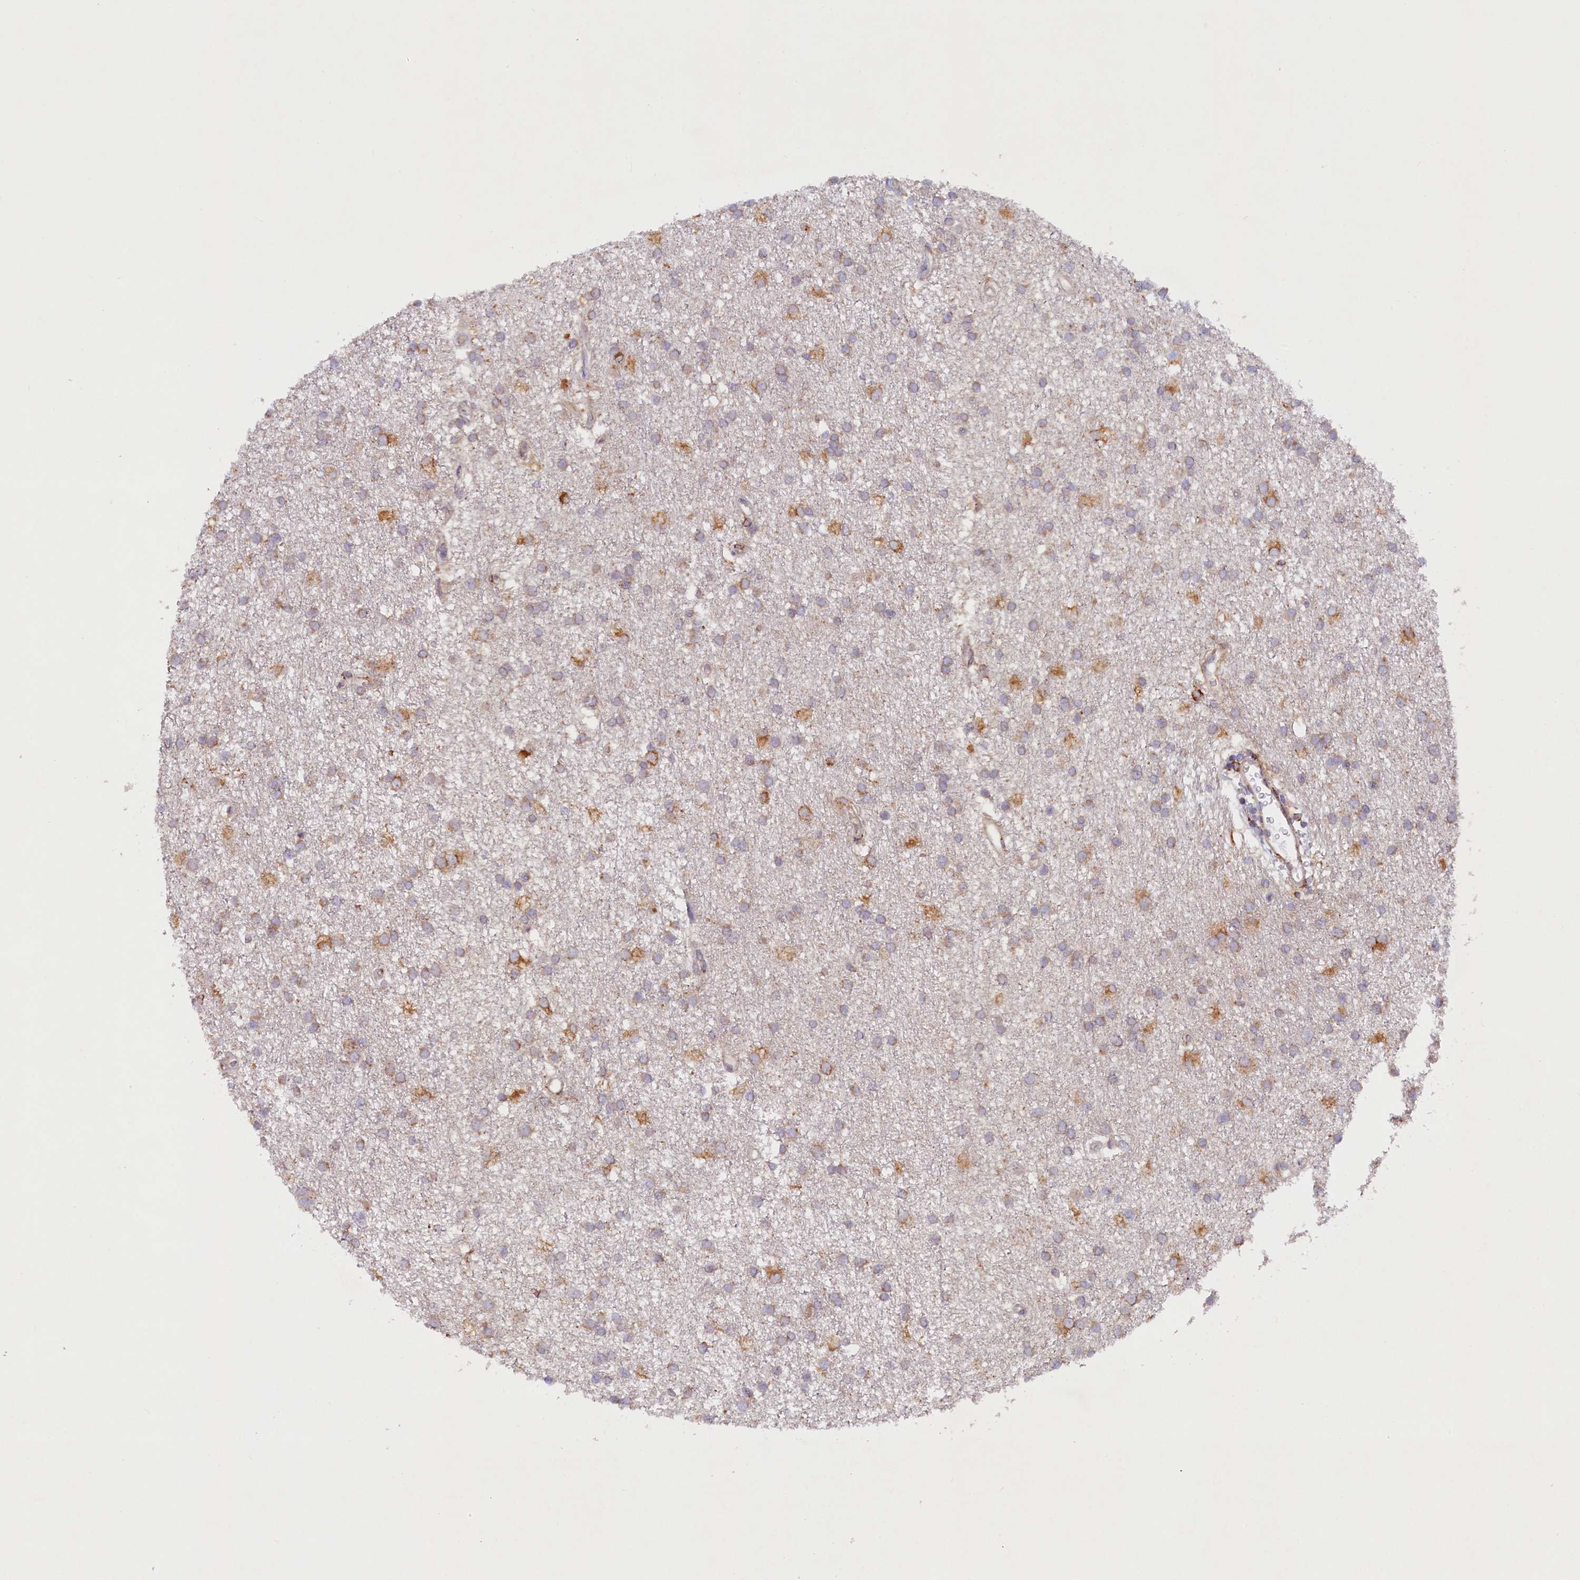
{"staining": {"intensity": "moderate", "quantity": "<25%", "location": "cytoplasmic/membranous"}, "tissue": "glioma", "cell_type": "Tumor cells", "image_type": "cancer", "snomed": [{"axis": "morphology", "description": "Glioma, malignant, High grade"}, {"axis": "topography", "description": "Brain"}], "caption": "A high-resolution photomicrograph shows immunohistochemistry staining of glioma, which reveals moderate cytoplasmic/membranous expression in about <25% of tumor cells.", "gene": "SSC5D", "patient": {"sex": "male", "age": 77}}